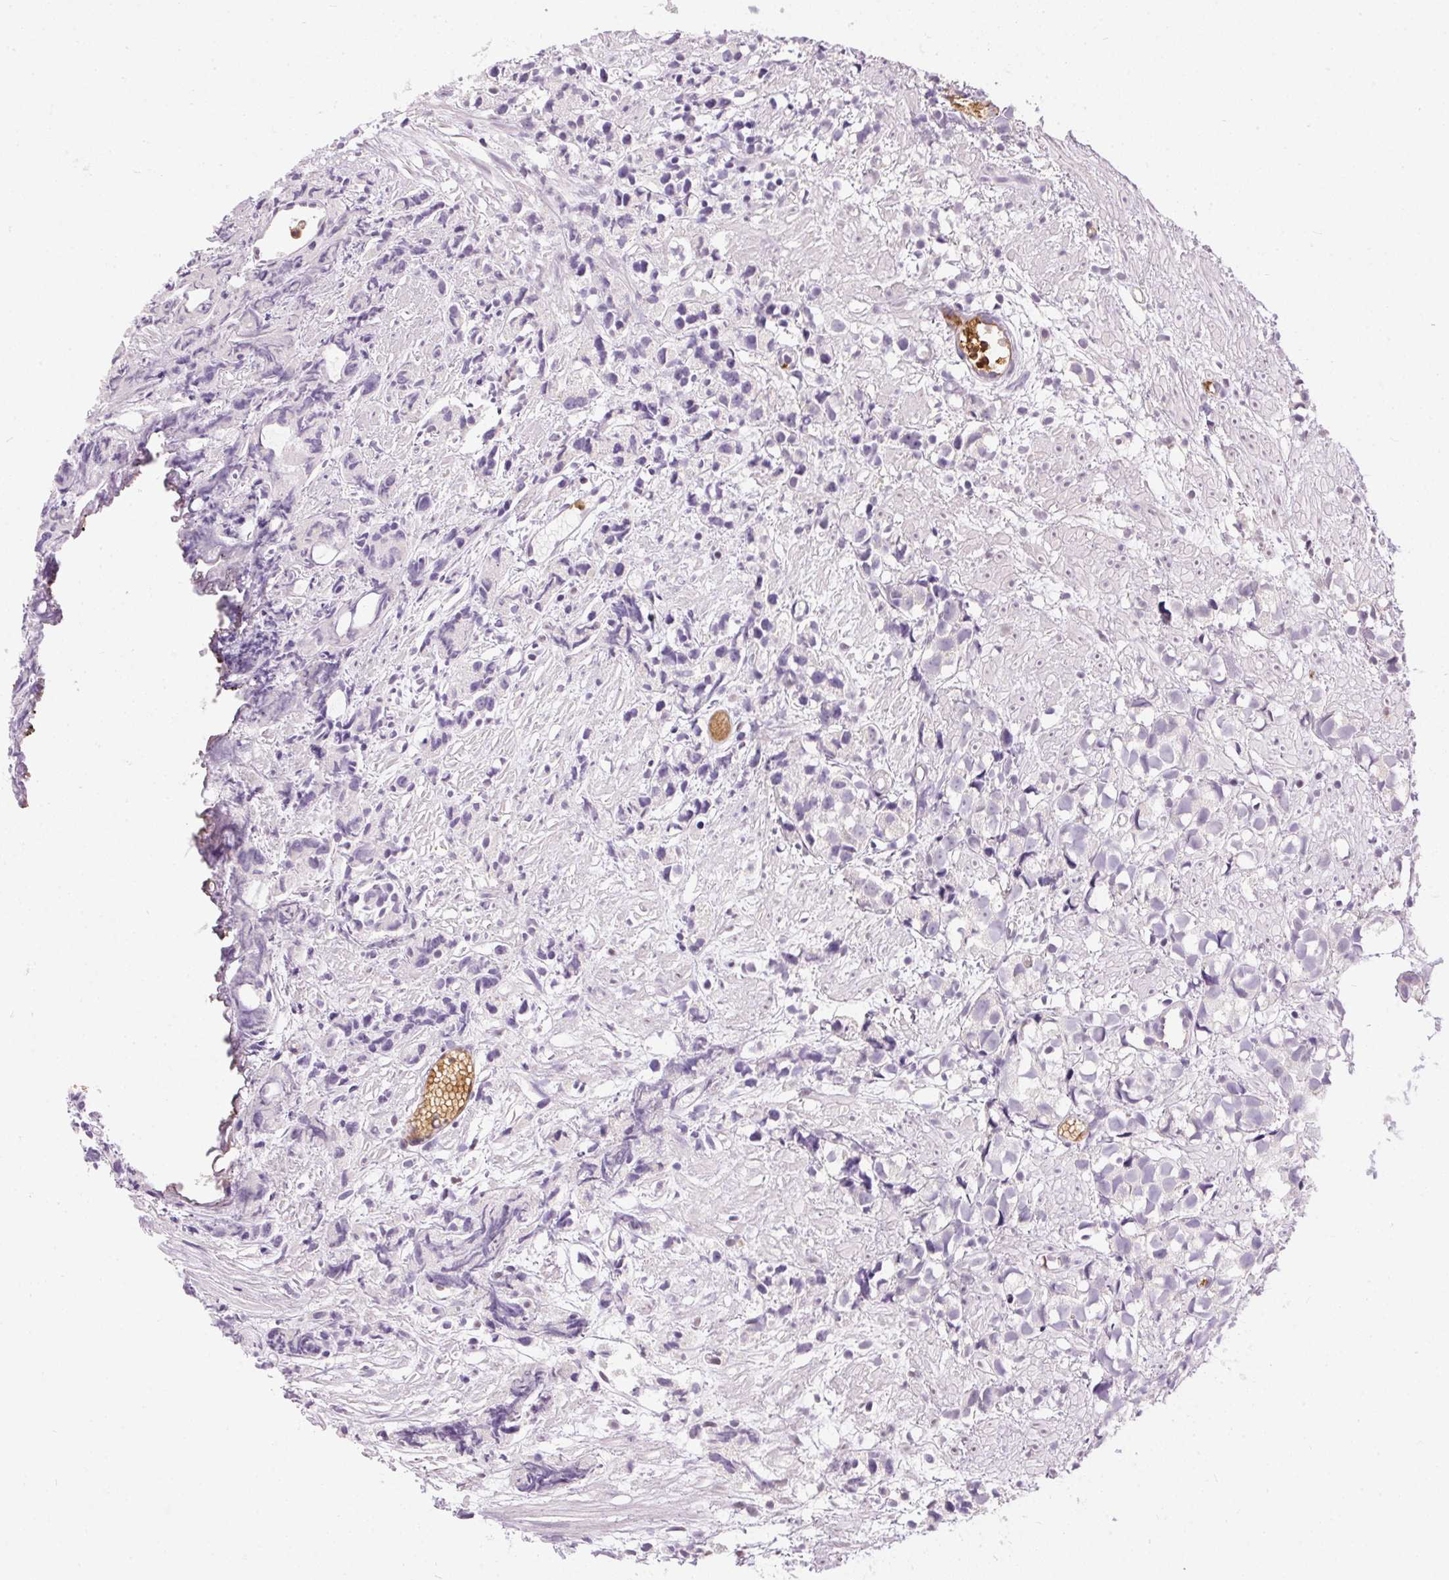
{"staining": {"intensity": "weak", "quantity": "25%-75%", "location": "nuclear"}, "tissue": "prostate cancer", "cell_type": "Tumor cells", "image_type": "cancer", "snomed": [{"axis": "morphology", "description": "Adenocarcinoma, High grade"}, {"axis": "topography", "description": "Prostate"}], "caption": "A photomicrograph of human prostate cancer stained for a protein displays weak nuclear brown staining in tumor cells.", "gene": "ORM1", "patient": {"sex": "male", "age": 68}}